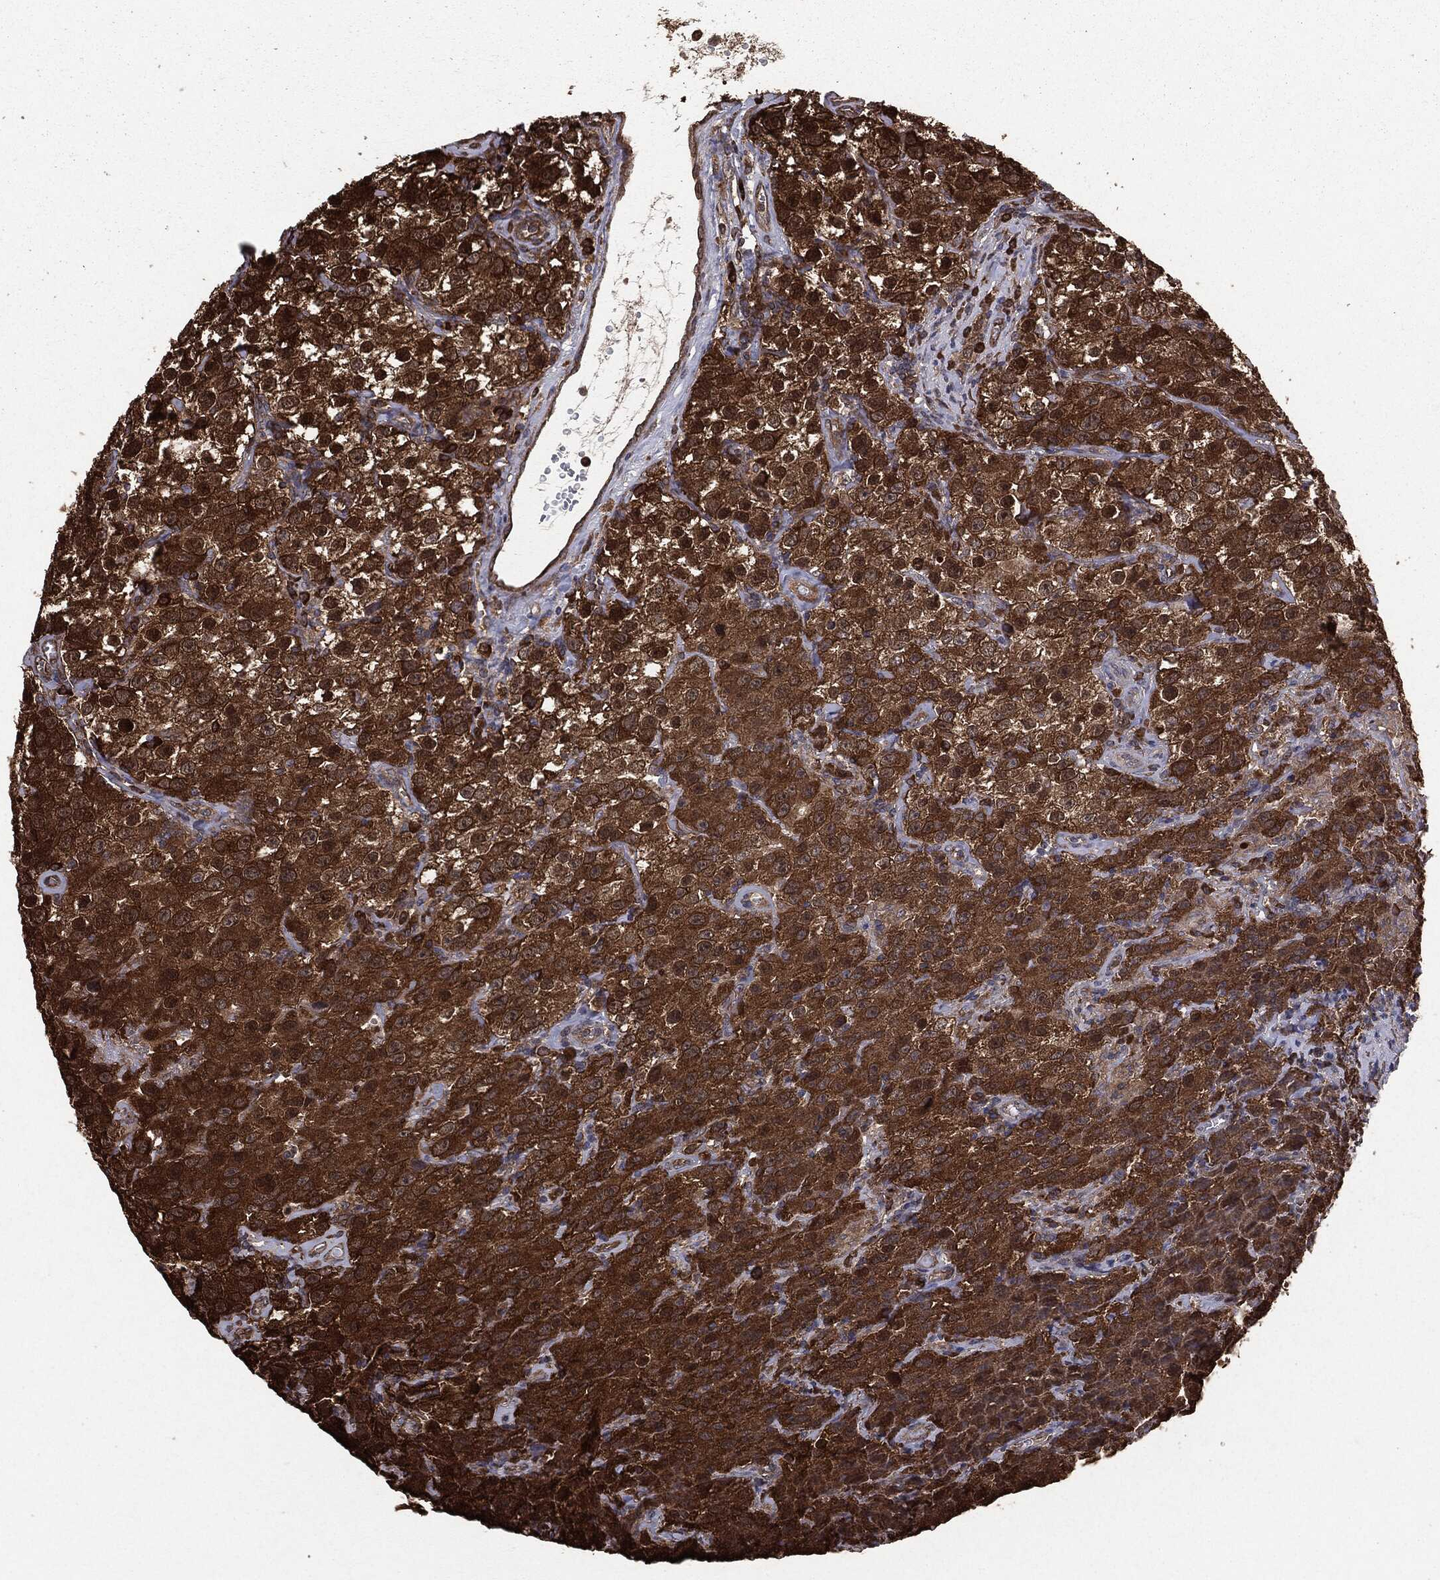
{"staining": {"intensity": "strong", "quantity": ">75%", "location": "cytoplasmic/membranous"}, "tissue": "testis cancer", "cell_type": "Tumor cells", "image_type": "cancer", "snomed": [{"axis": "morphology", "description": "Seminoma, NOS"}, {"axis": "topography", "description": "Testis"}], "caption": "An immunohistochemistry (IHC) micrograph of tumor tissue is shown. Protein staining in brown highlights strong cytoplasmic/membranous positivity in testis seminoma within tumor cells.", "gene": "NME1", "patient": {"sex": "male", "age": 52}}